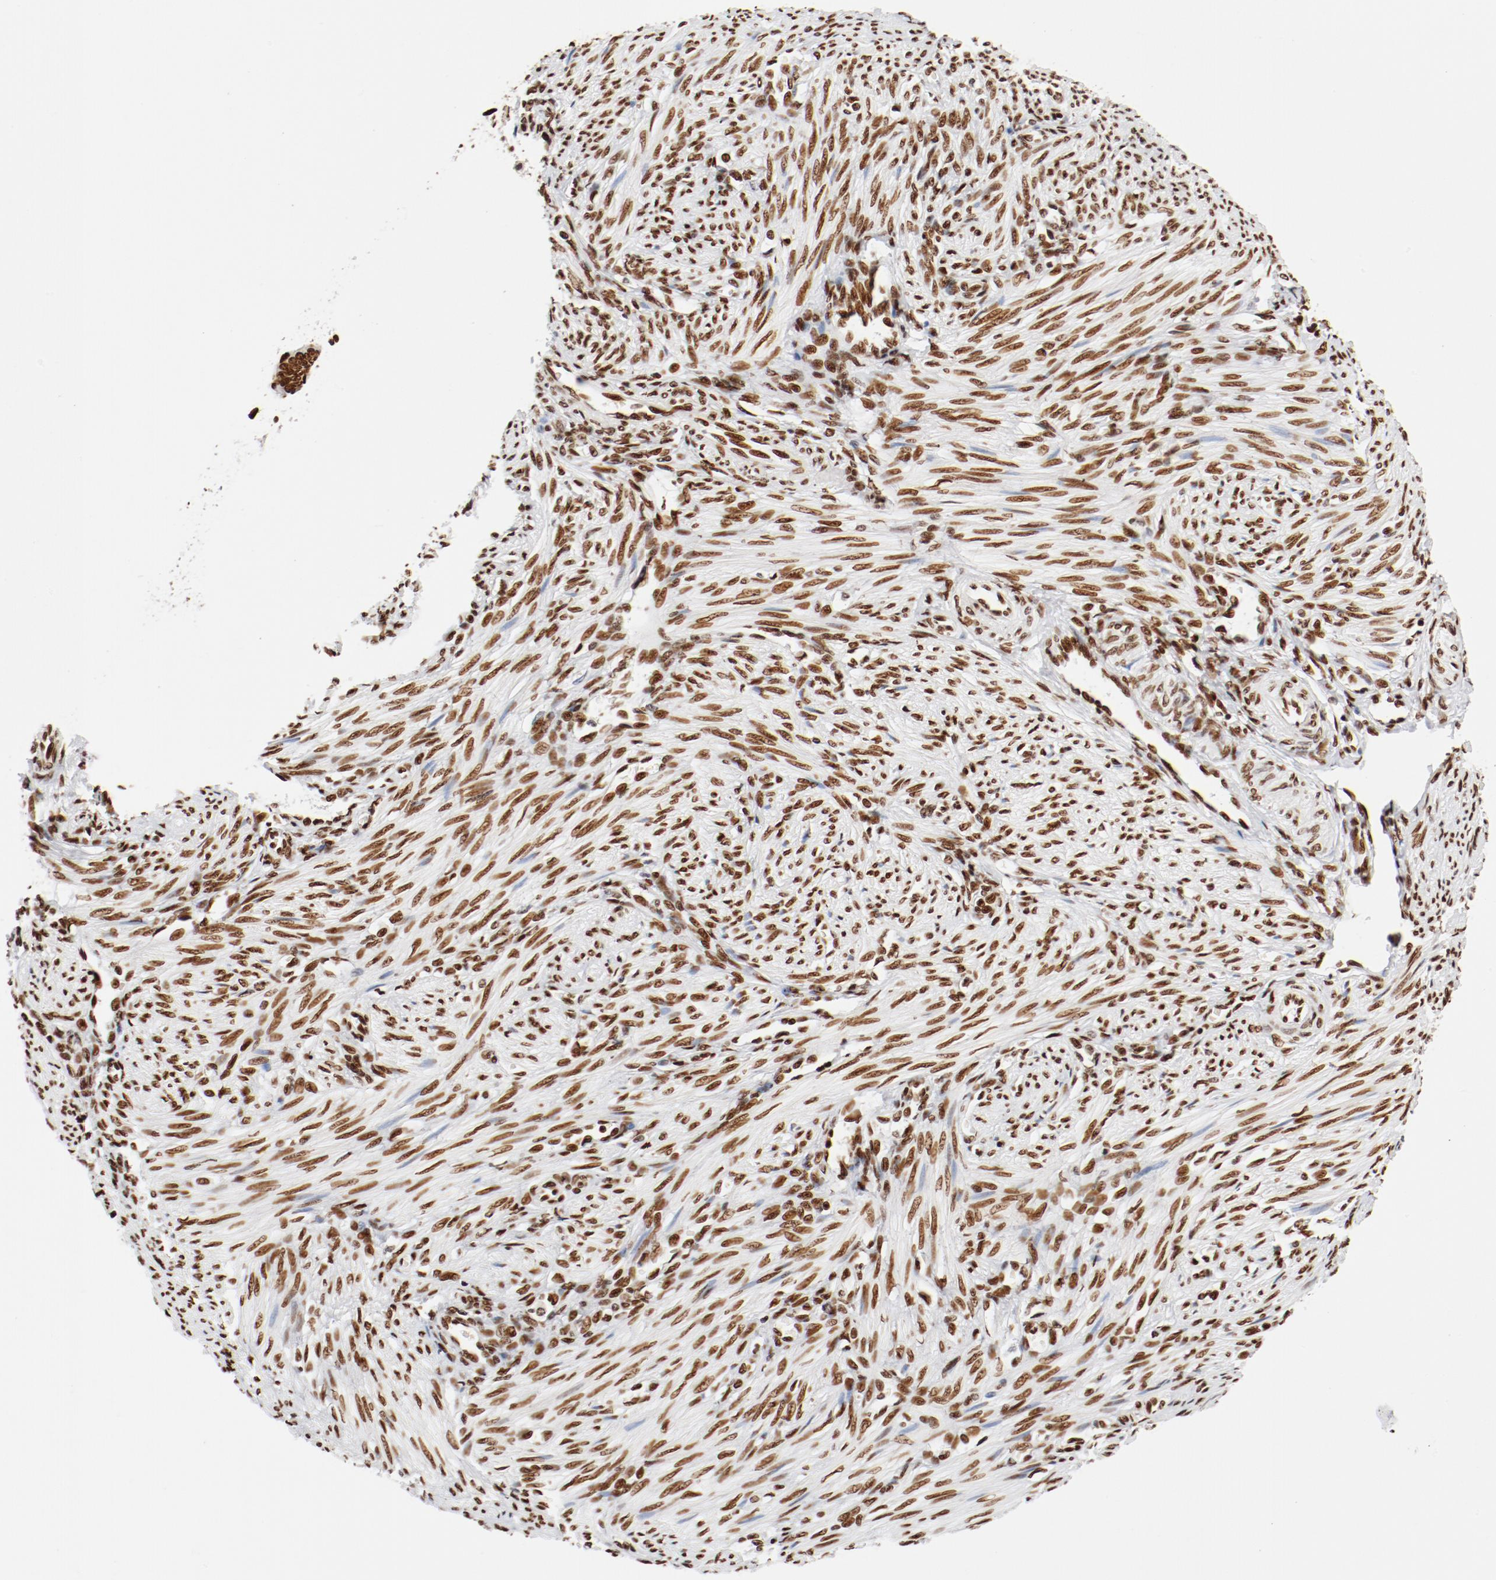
{"staining": {"intensity": "strong", "quantity": ">75%", "location": "nuclear"}, "tissue": "endometrium", "cell_type": "Cells in endometrial stroma", "image_type": "normal", "snomed": [{"axis": "morphology", "description": "Normal tissue, NOS"}, {"axis": "topography", "description": "Endometrium"}], "caption": "Endometrium stained with DAB immunohistochemistry reveals high levels of strong nuclear expression in about >75% of cells in endometrial stroma.", "gene": "CTBP1", "patient": {"sex": "female", "age": 27}}